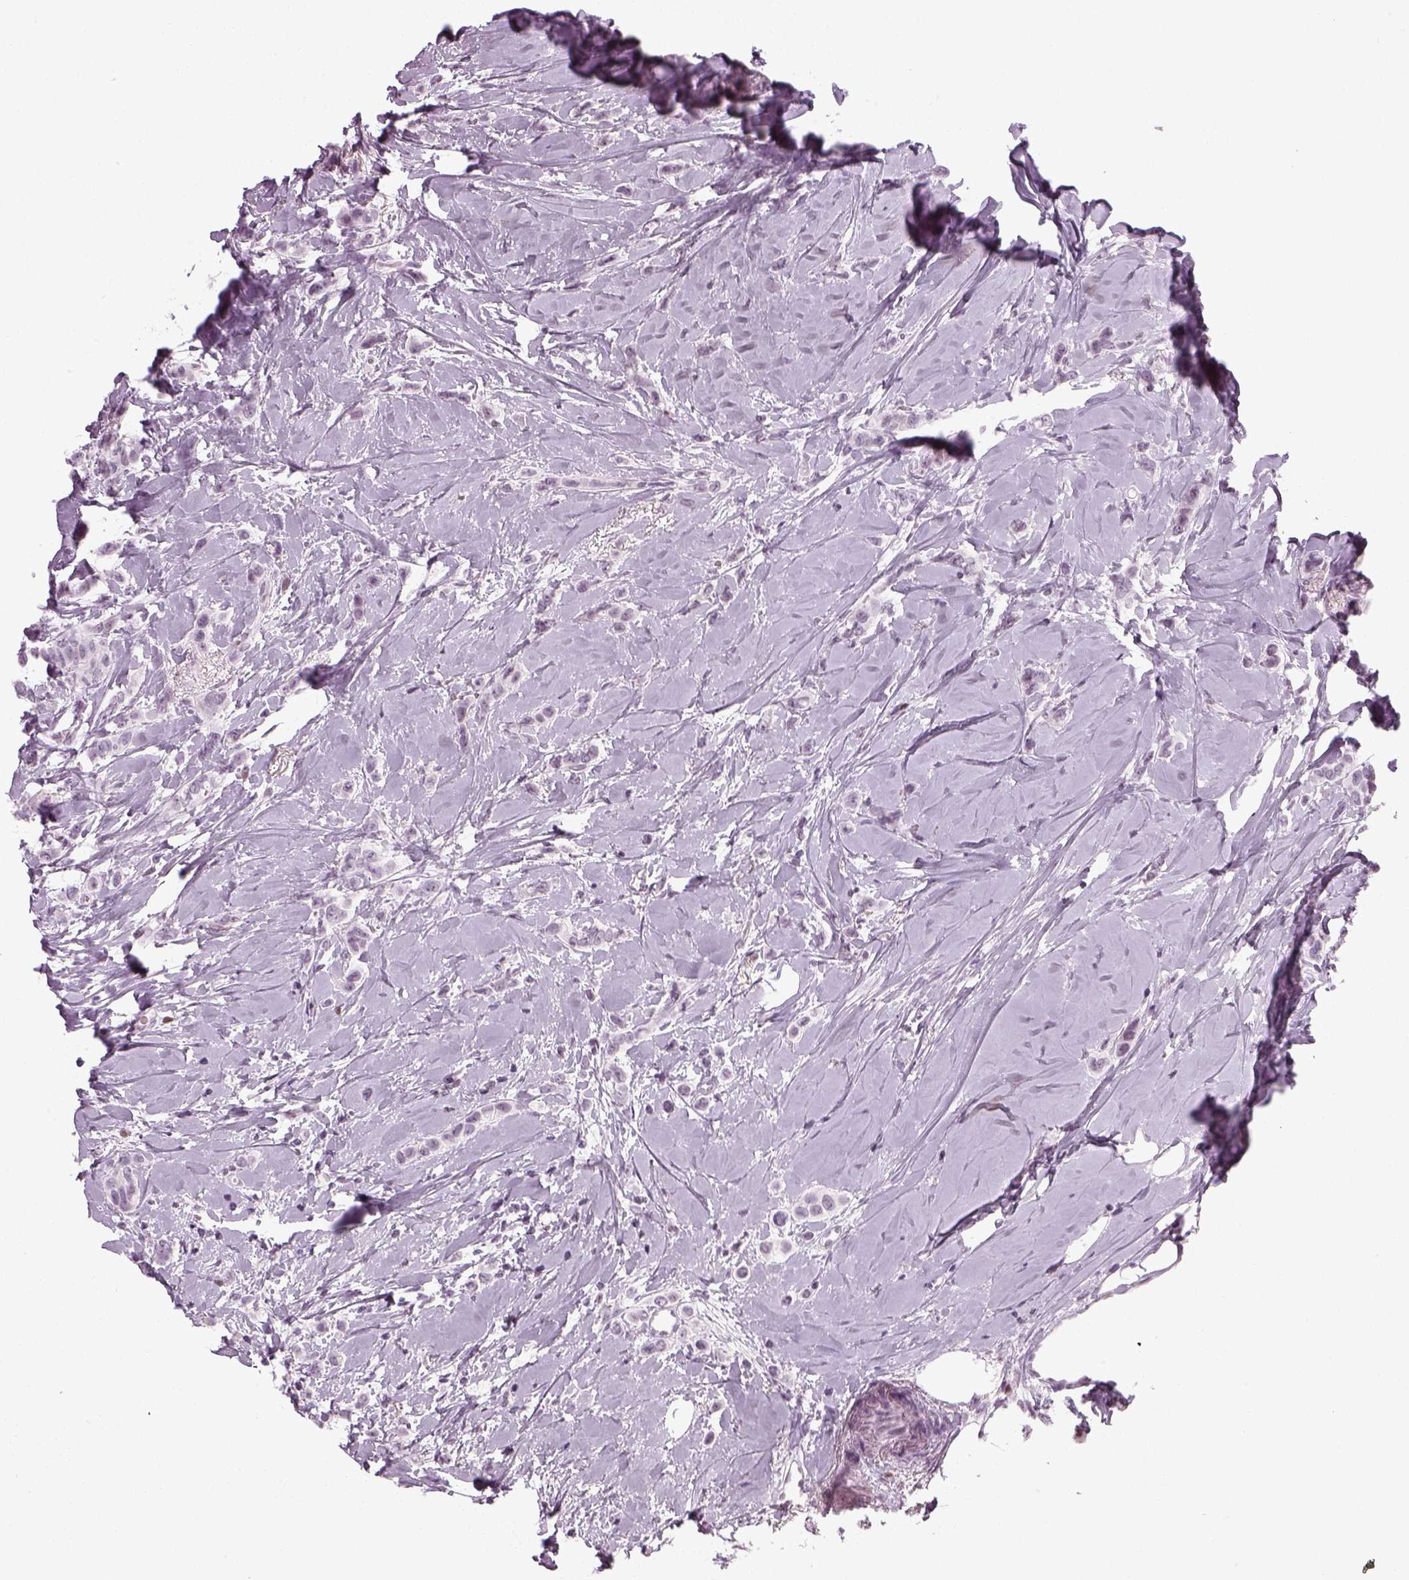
{"staining": {"intensity": "negative", "quantity": "none", "location": "none"}, "tissue": "breast cancer", "cell_type": "Tumor cells", "image_type": "cancer", "snomed": [{"axis": "morphology", "description": "Lobular carcinoma"}, {"axis": "topography", "description": "Breast"}], "caption": "Photomicrograph shows no significant protein expression in tumor cells of breast lobular carcinoma.", "gene": "KCNG2", "patient": {"sex": "female", "age": 66}}